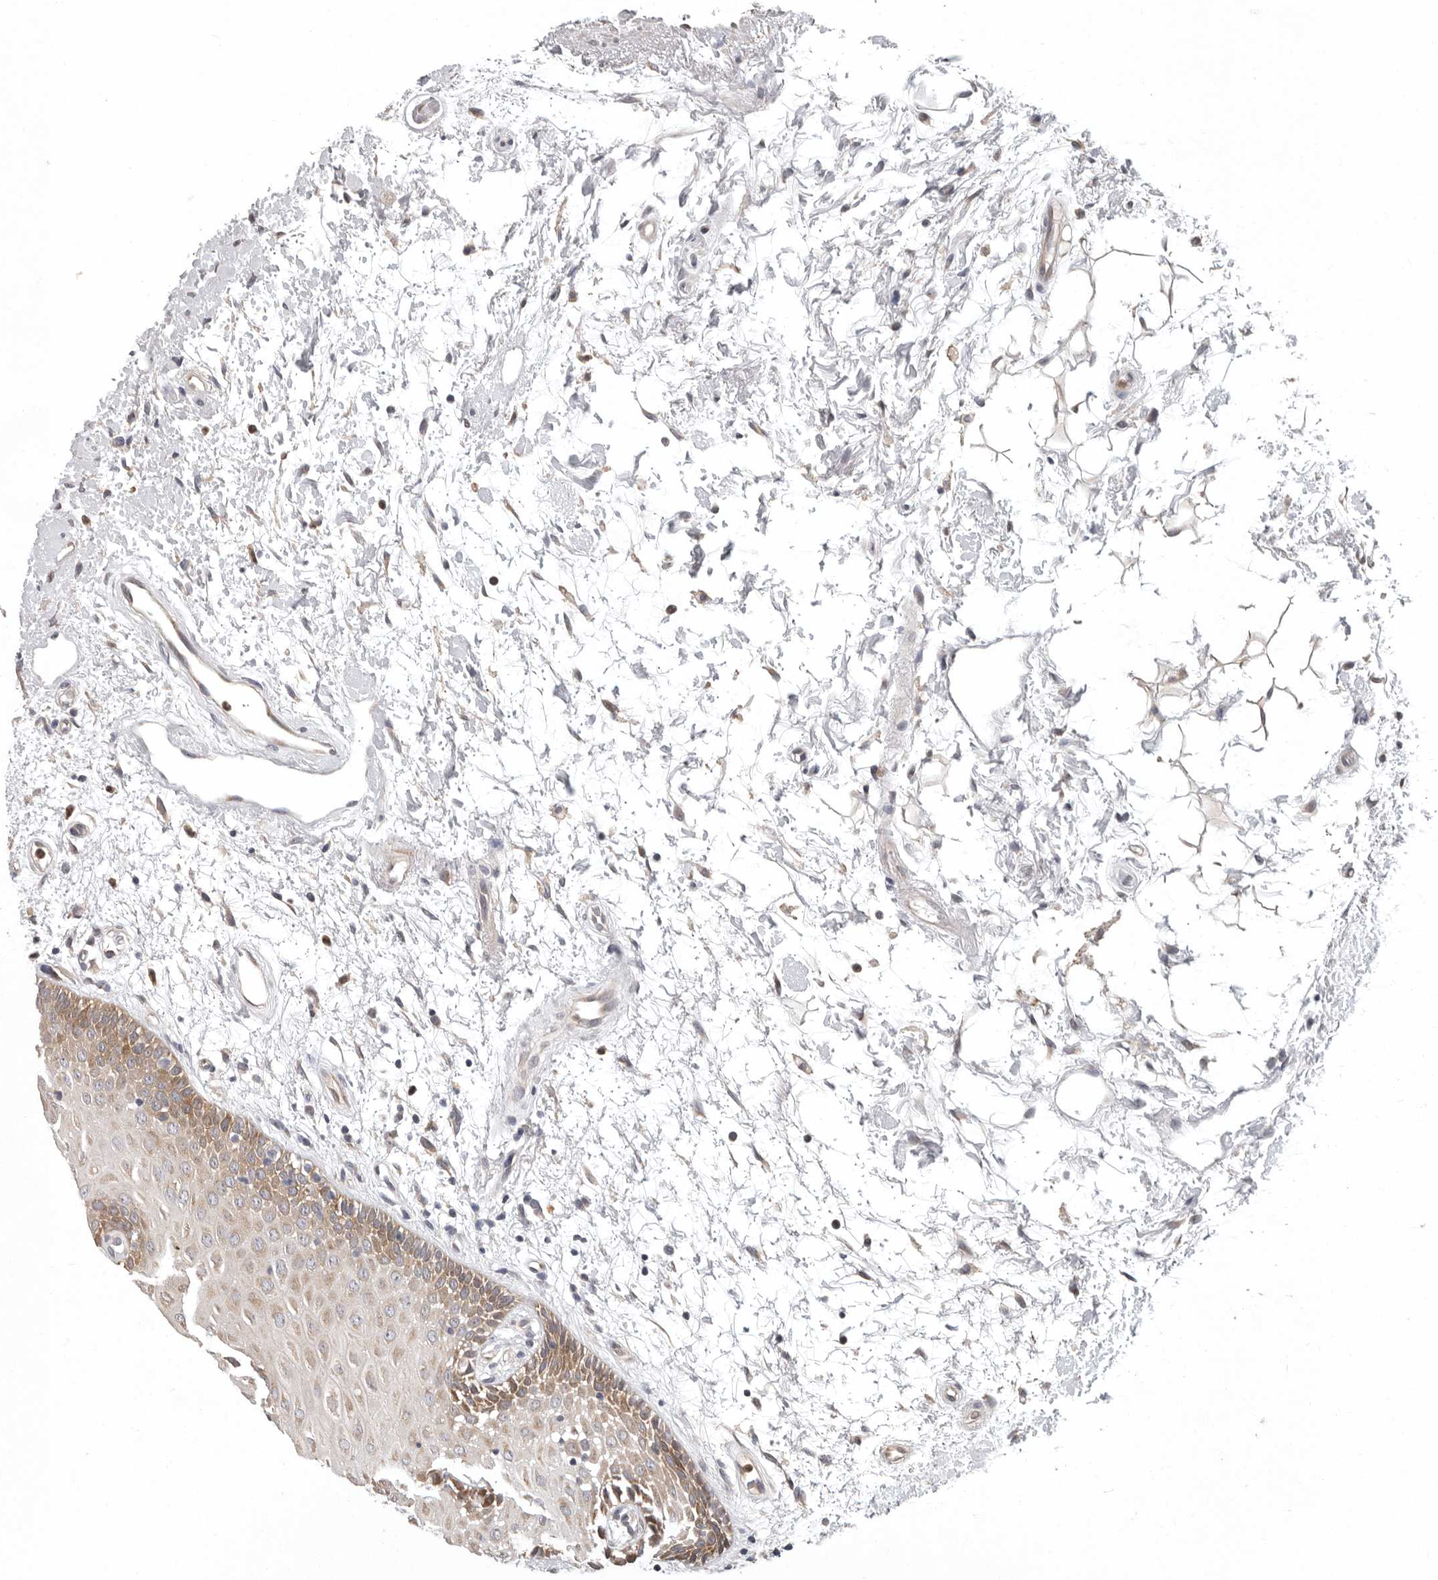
{"staining": {"intensity": "moderate", "quantity": "25%-75%", "location": "cytoplasmic/membranous"}, "tissue": "oral mucosa", "cell_type": "Squamous epithelial cells", "image_type": "normal", "snomed": [{"axis": "morphology", "description": "Normal tissue, NOS"}, {"axis": "topography", "description": "Skeletal muscle"}, {"axis": "topography", "description": "Oral tissue"}, {"axis": "topography", "description": "Peripheral nerve tissue"}], "caption": "This photomicrograph reveals immunohistochemistry staining of normal oral mucosa, with medium moderate cytoplasmic/membranous staining in approximately 25%-75% of squamous epithelial cells.", "gene": "RALGPS2", "patient": {"sex": "female", "age": 84}}